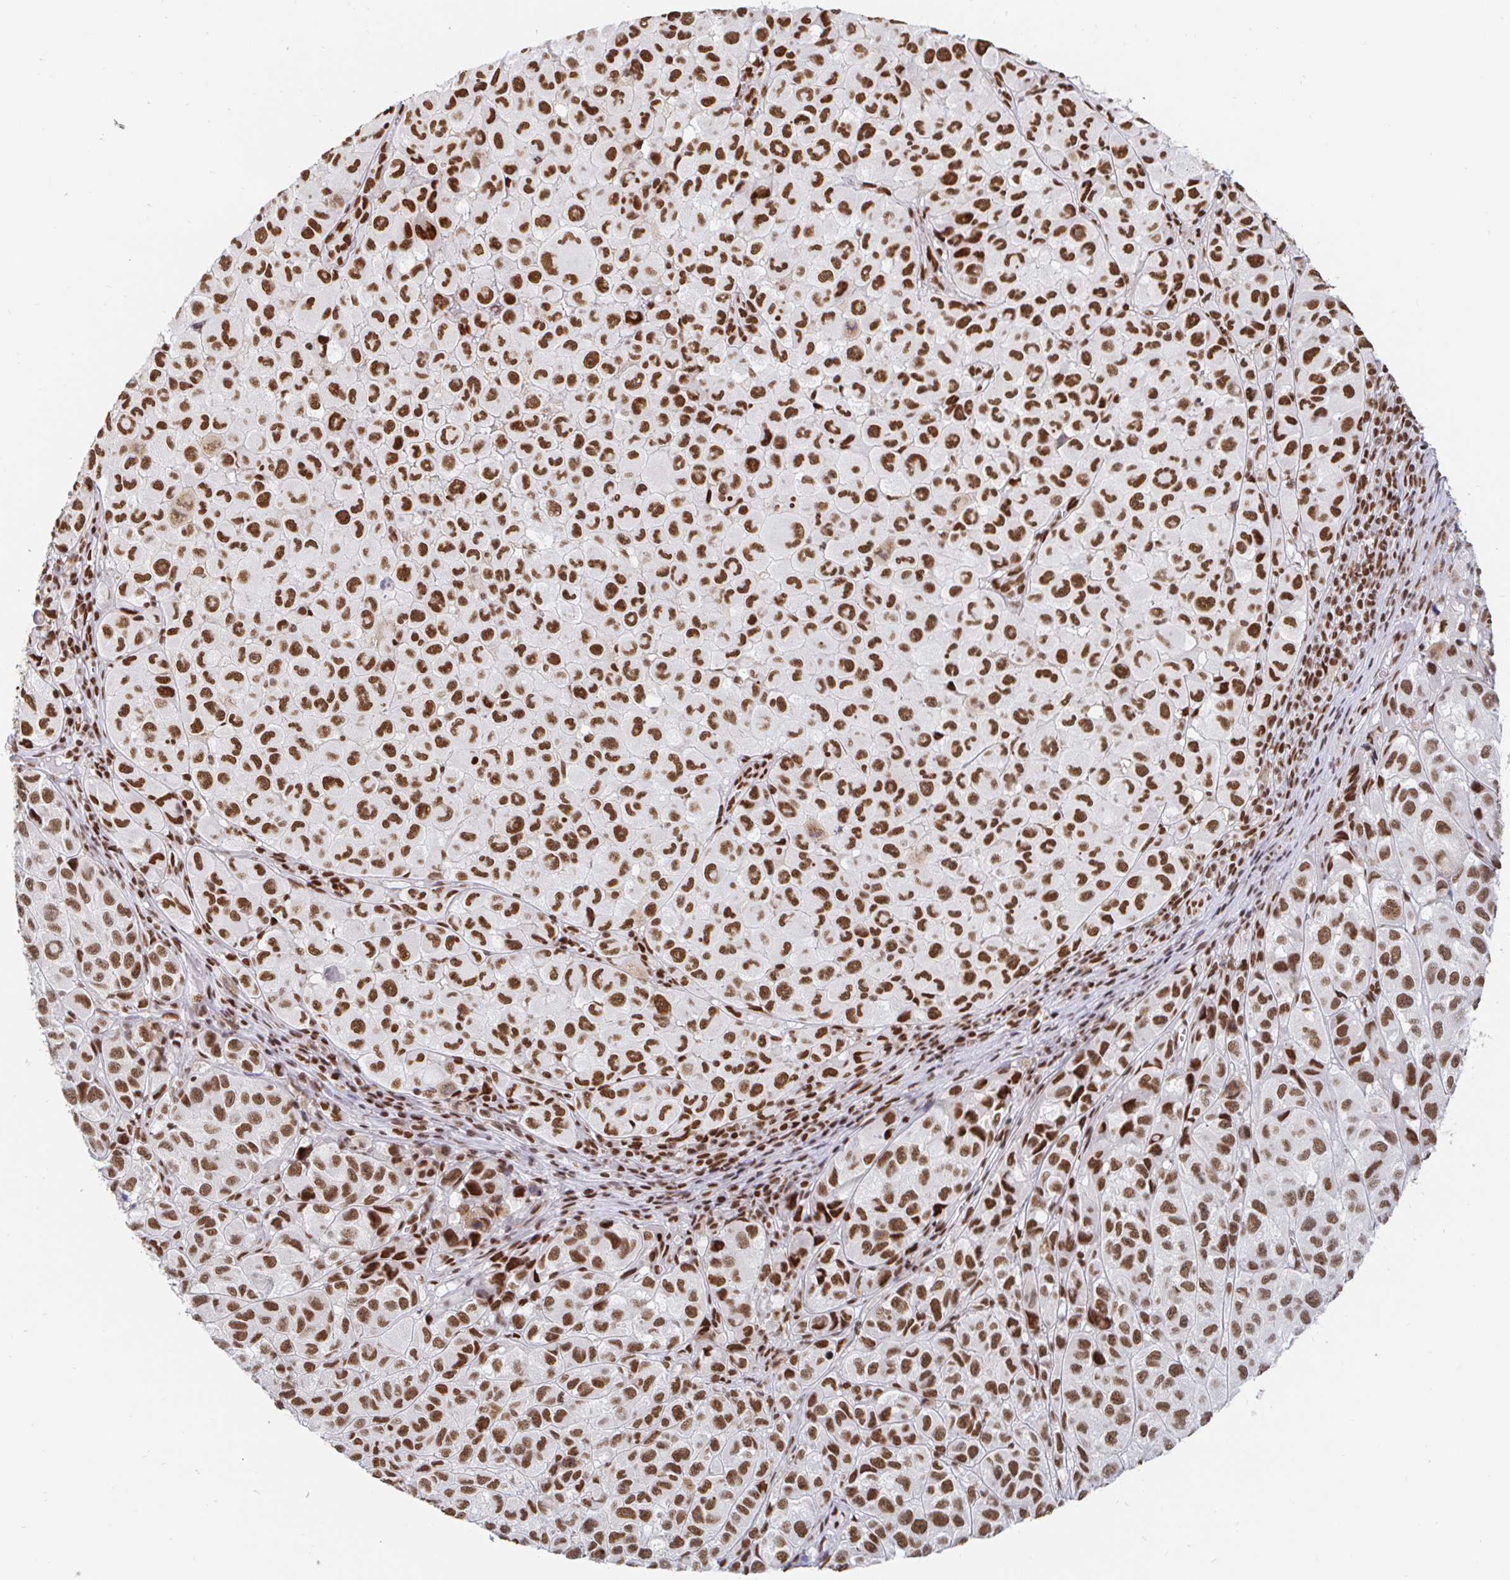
{"staining": {"intensity": "strong", "quantity": ">75%", "location": "nuclear"}, "tissue": "melanoma", "cell_type": "Tumor cells", "image_type": "cancer", "snomed": [{"axis": "morphology", "description": "Malignant melanoma, NOS"}, {"axis": "topography", "description": "Skin"}], "caption": "Malignant melanoma was stained to show a protein in brown. There is high levels of strong nuclear staining in approximately >75% of tumor cells.", "gene": "RBMX", "patient": {"sex": "male", "age": 93}}